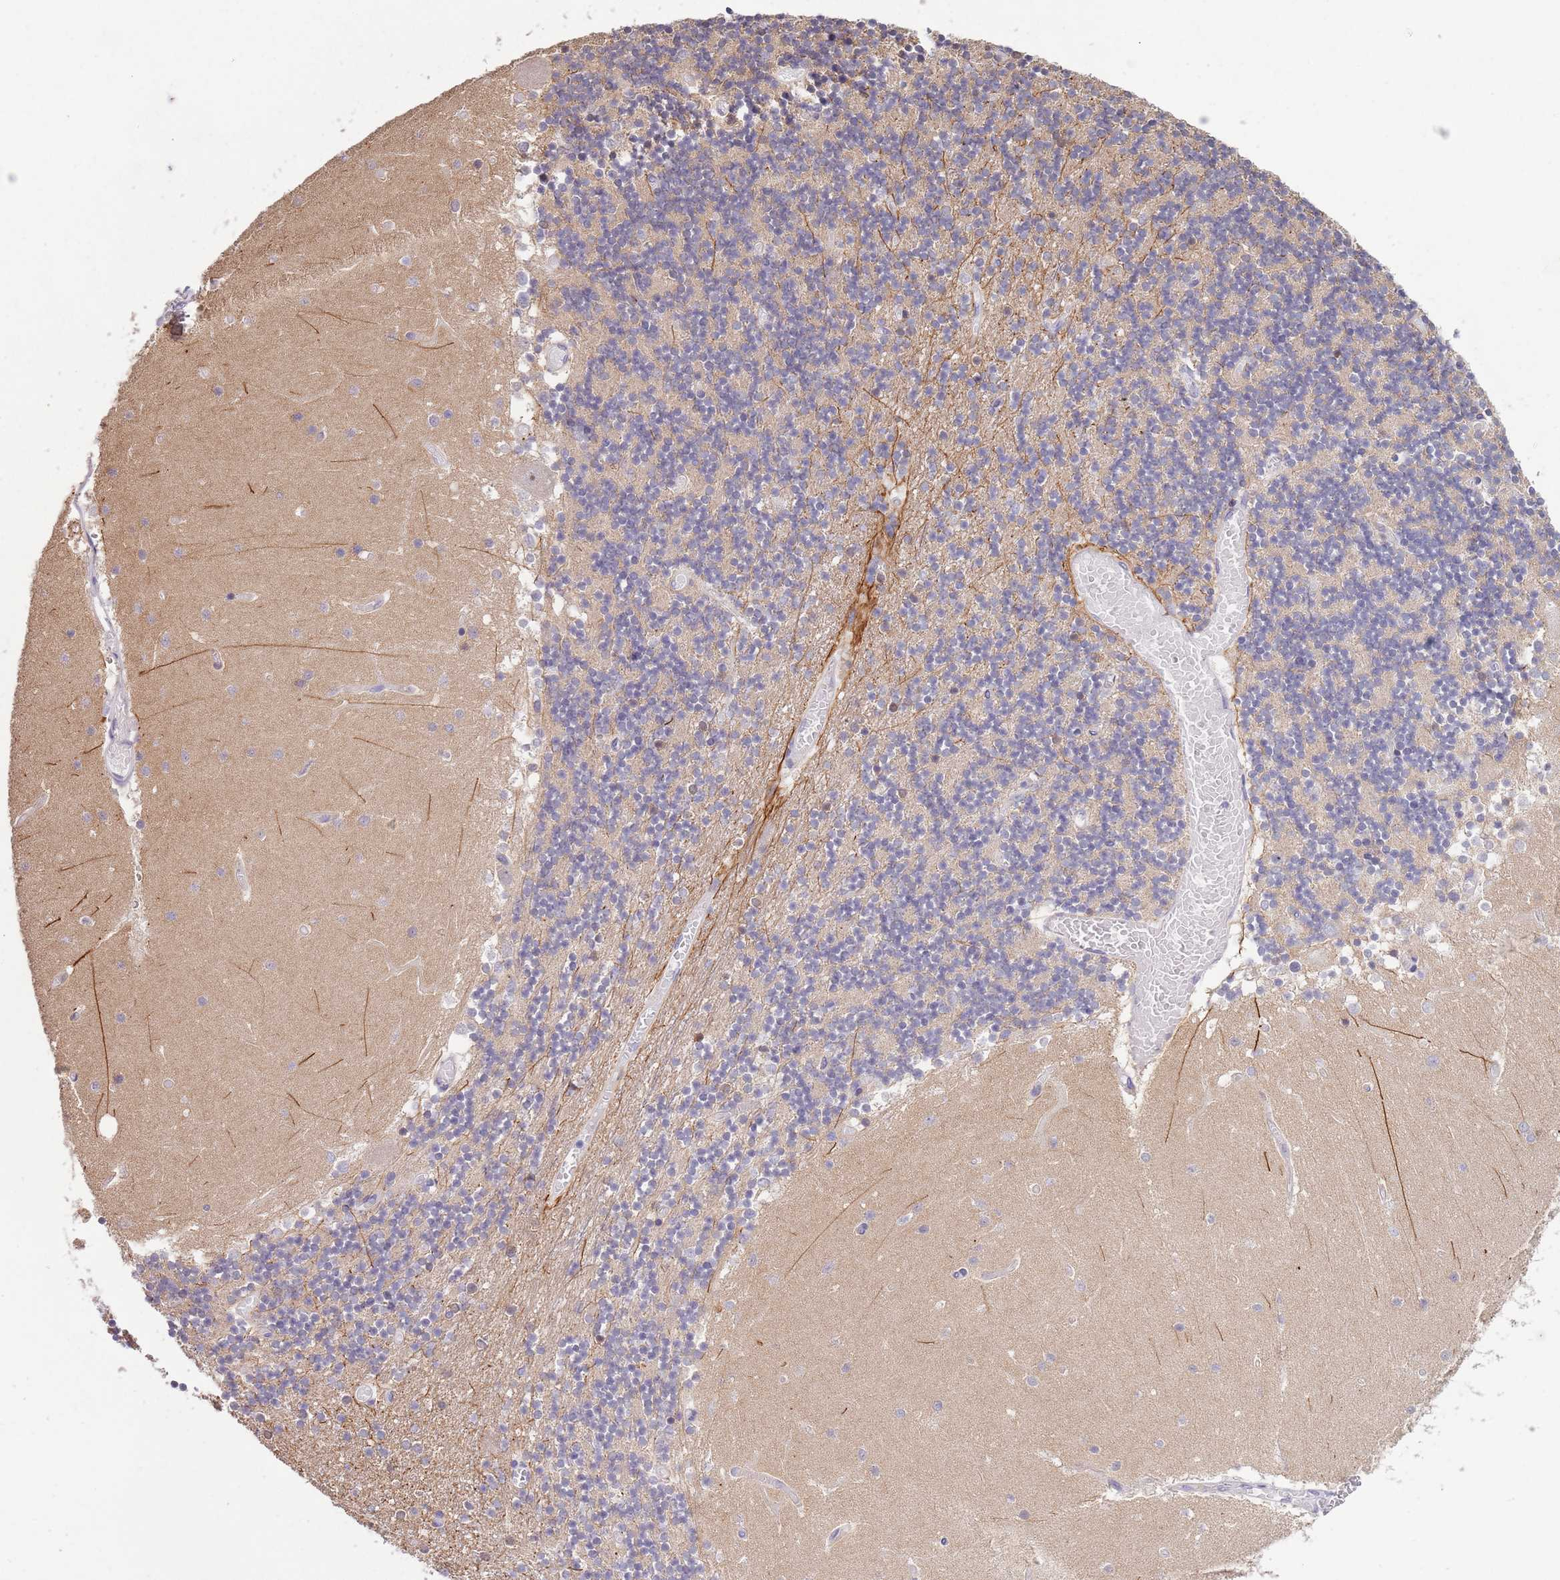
{"staining": {"intensity": "negative", "quantity": "none", "location": "none"}, "tissue": "cerebellum", "cell_type": "Cells in granular layer", "image_type": "normal", "snomed": [{"axis": "morphology", "description": "Normal tissue, NOS"}, {"axis": "topography", "description": "Cerebellum"}], "caption": "This is an IHC photomicrograph of benign cerebellum. There is no positivity in cells in granular layer.", "gene": "CABYR", "patient": {"sex": "female", "age": 28}}